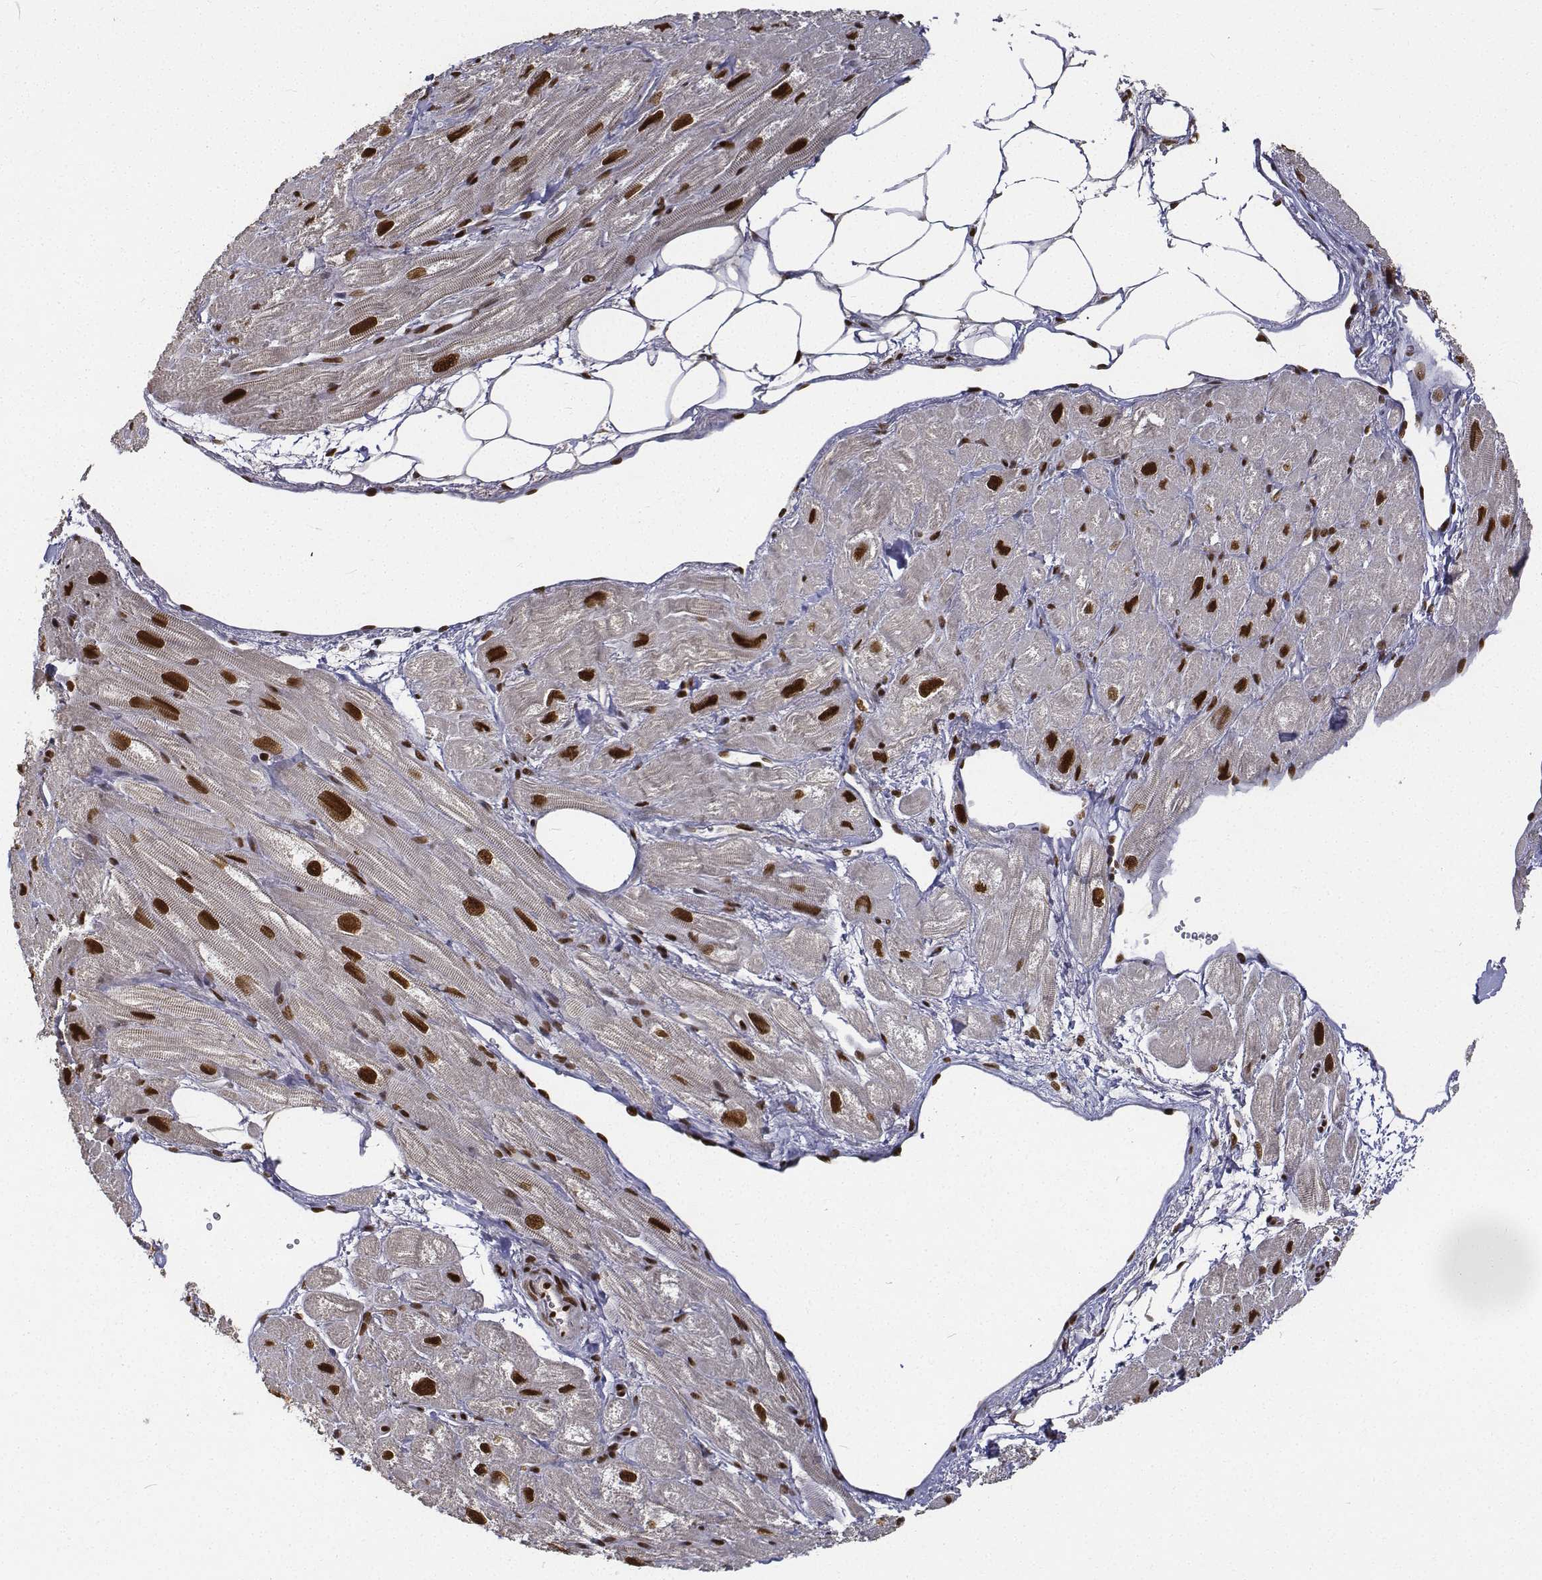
{"staining": {"intensity": "strong", "quantity": "25%-75%", "location": "nuclear"}, "tissue": "heart muscle", "cell_type": "Cardiomyocytes", "image_type": "normal", "snomed": [{"axis": "morphology", "description": "Normal tissue, NOS"}, {"axis": "topography", "description": "Heart"}], "caption": "Immunohistochemical staining of benign heart muscle demonstrates 25%-75% levels of strong nuclear protein expression in about 25%-75% of cardiomyocytes.", "gene": "ATRX", "patient": {"sex": "female", "age": 62}}